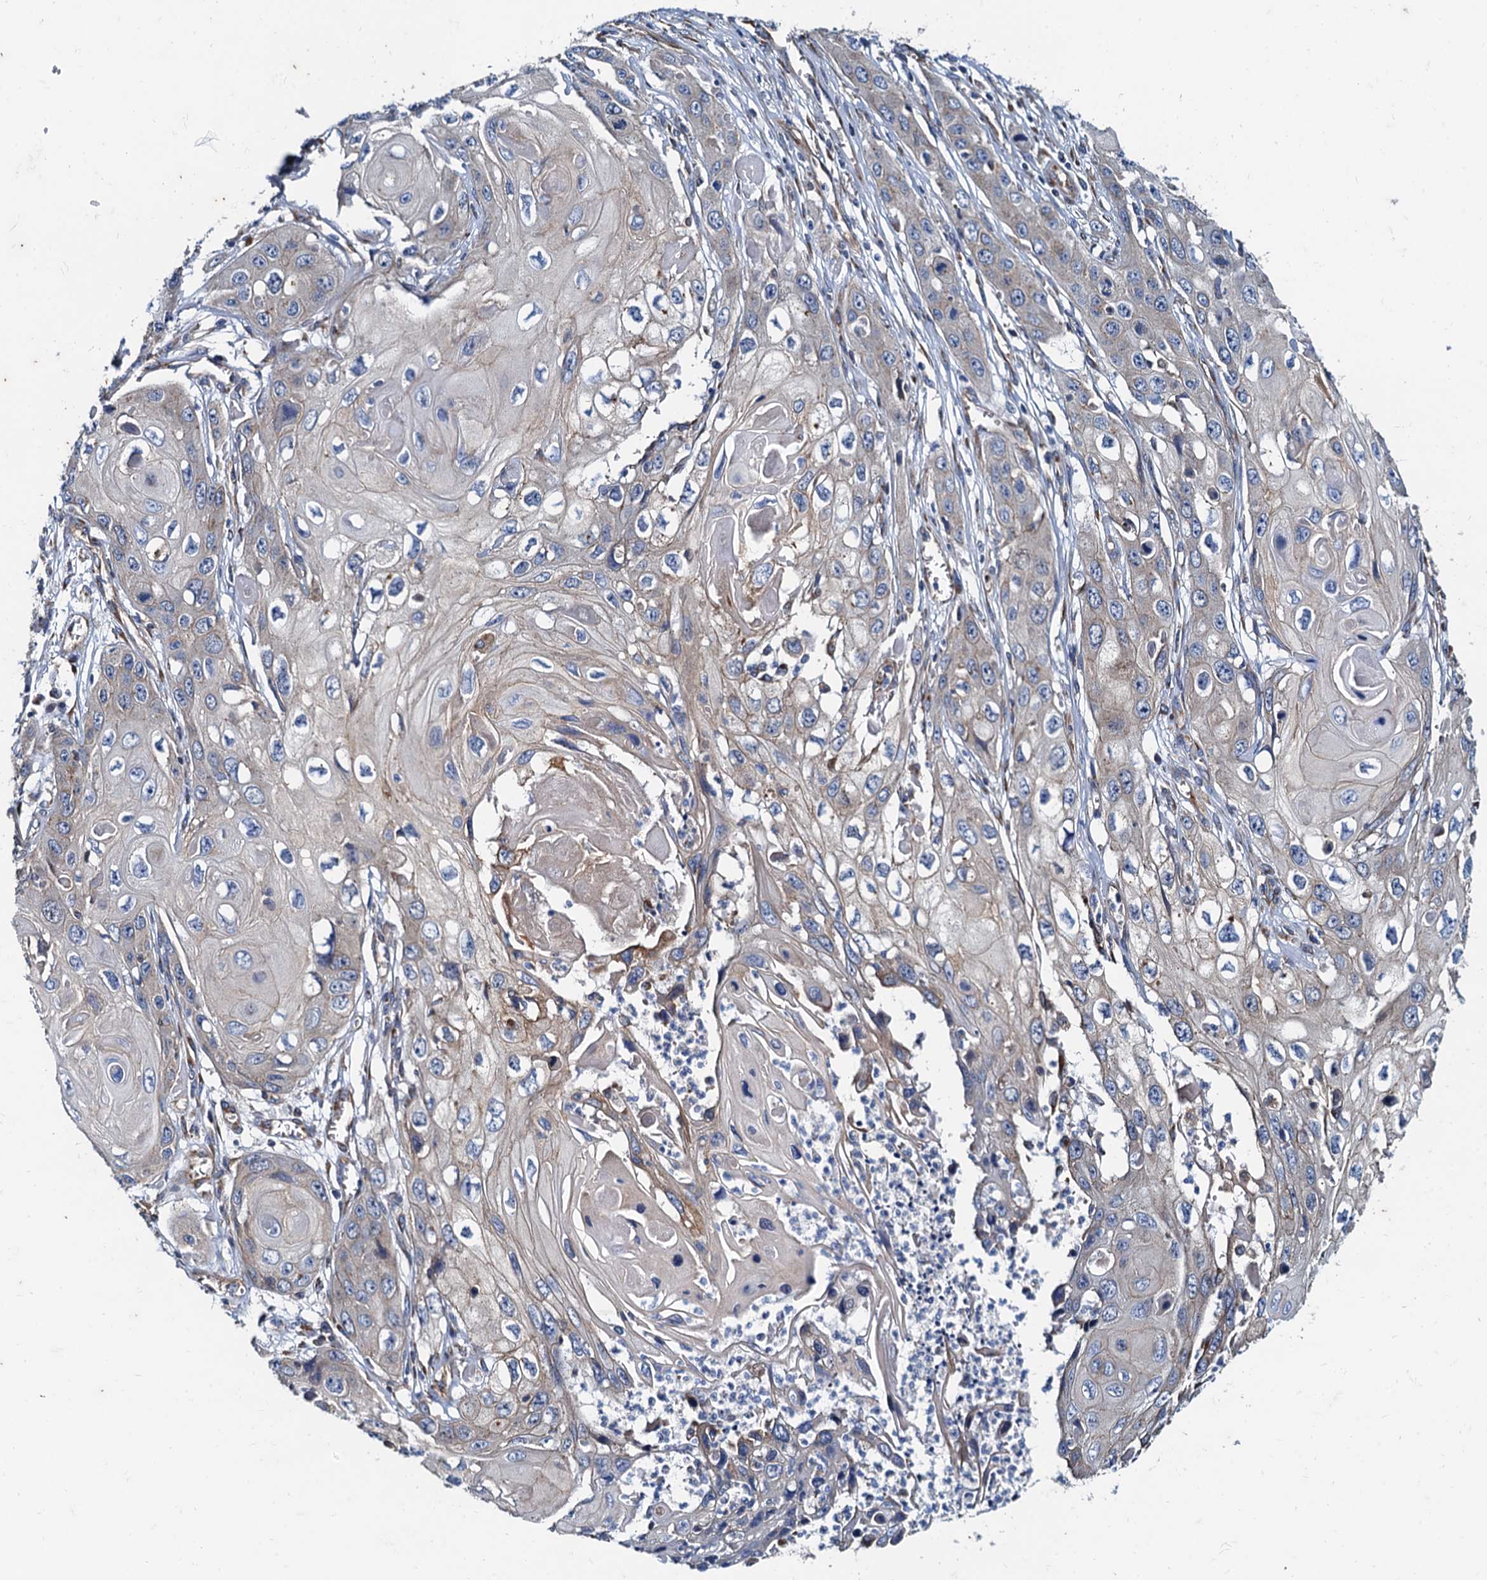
{"staining": {"intensity": "weak", "quantity": "<25%", "location": "cytoplasmic/membranous"}, "tissue": "skin cancer", "cell_type": "Tumor cells", "image_type": "cancer", "snomed": [{"axis": "morphology", "description": "Squamous cell carcinoma, NOS"}, {"axis": "topography", "description": "Skin"}], "caption": "Immunohistochemistry (IHC) of squamous cell carcinoma (skin) demonstrates no positivity in tumor cells.", "gene": "NGRN", "patient": {"sex": "male", "age": 55}}